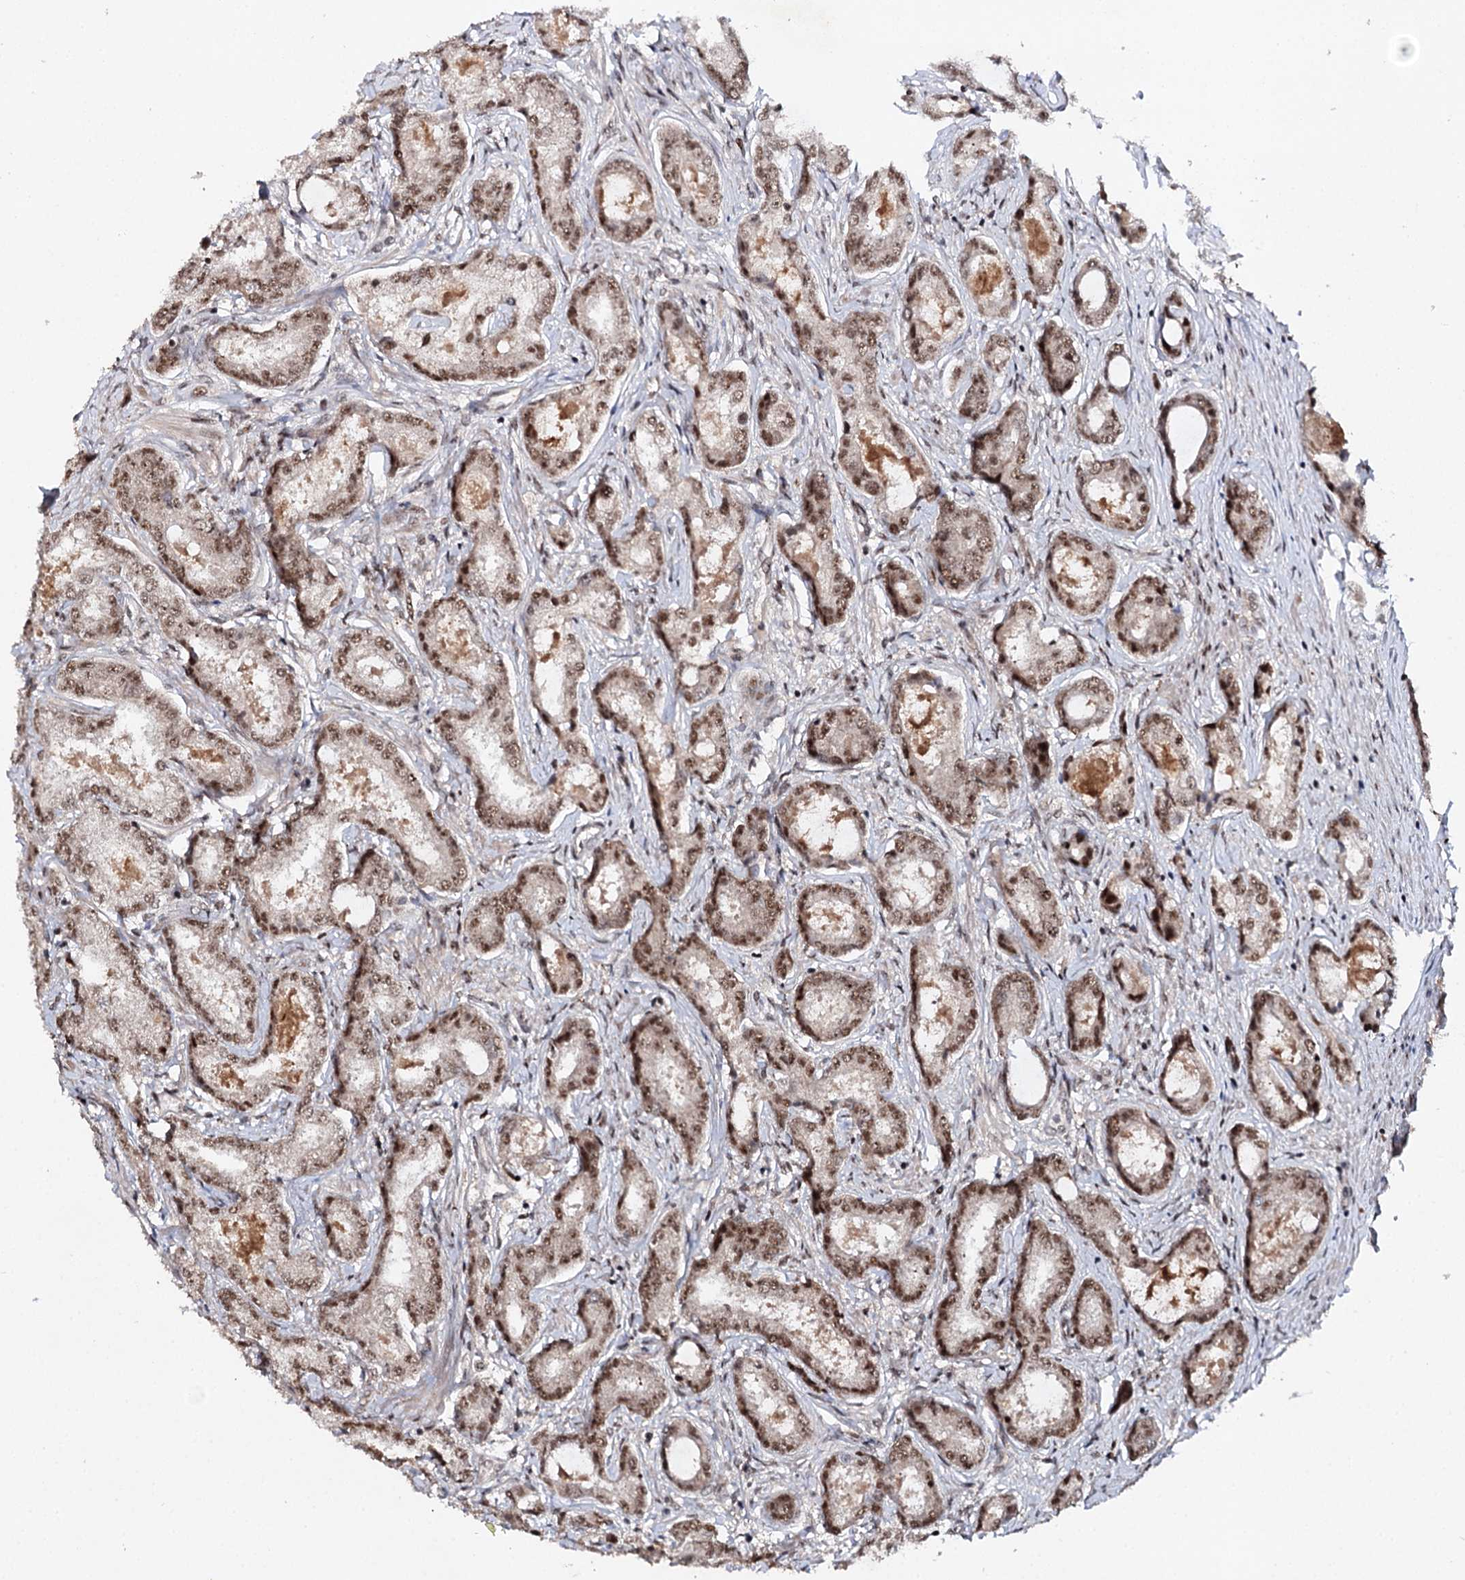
{"staining": {"intensity": "moderate", "quantity": ">75%", "location": "nuclear"}, "tissue": "prostate cancer", "cell_type": "Tumor cells", "image_type": "cancer", "snomed": [{"axis": "morphology", "description": "Adenocarcinoma, Low grade"}, {"axis": "topography", "description": "Prostate"}], "caption": "The histopathology image exhibits staining of low-grade adenocarcinoma (prostate), revealing moderate nuclear protein staining (brown color) within tumor cells.", "gene": "BUD13", "patient": {"sex": "male", "age": 68}}